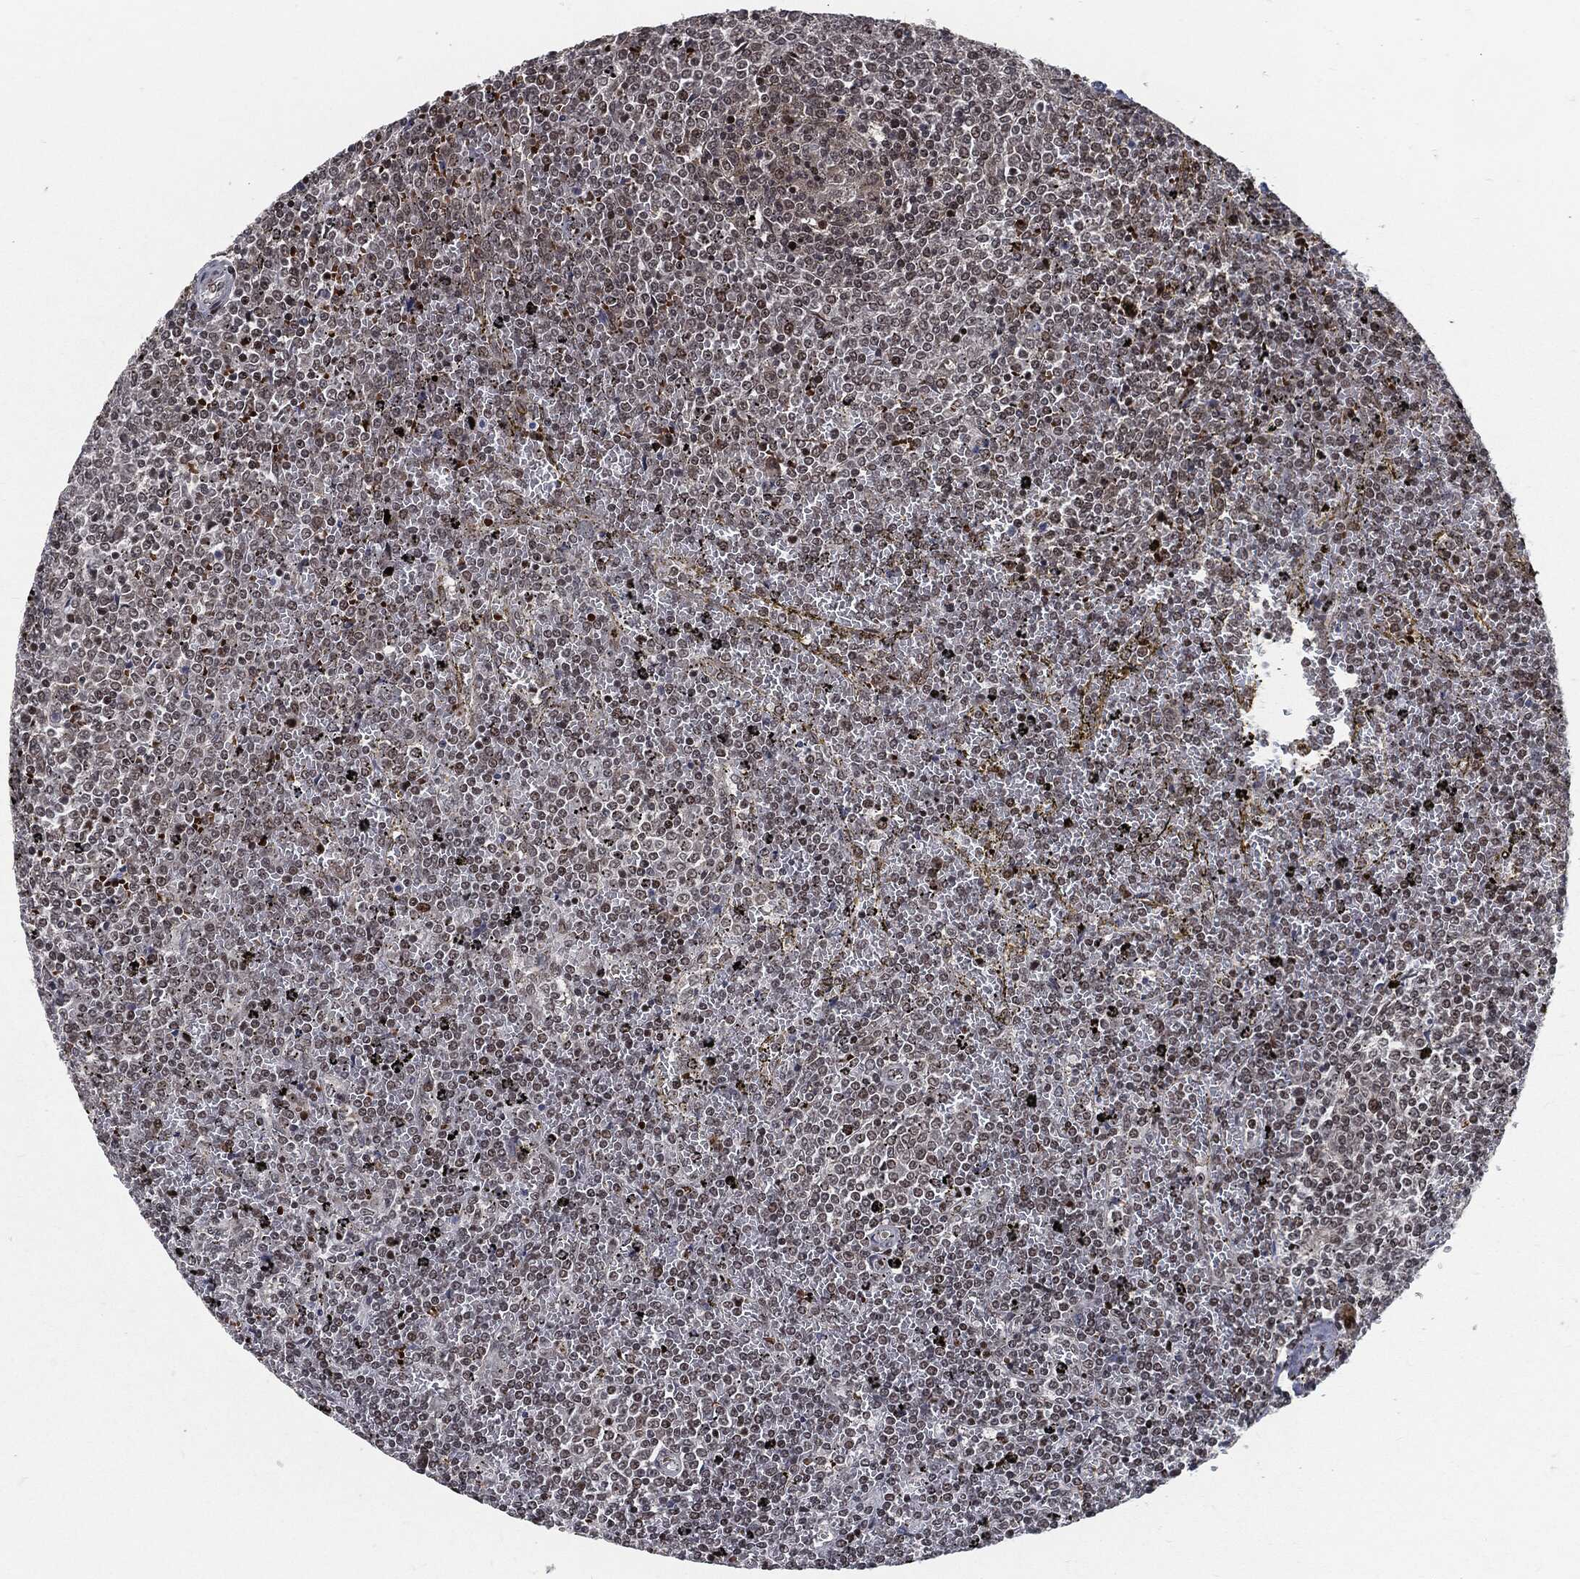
{"staining": {"intensity": "moderate", "quantity": "<25%", "location": "nuclear"}, "tissue": "lymphoma", "cell_type": "Tumor cells", "image_type": "cancer", "snomed": [{"axis": "morphology", "description": "Malignant lymphoma, non-Hodgkin's type, Low grade"}, {"axis": "topography", "description": "Spleen"}], "caption": "Moderate nuclear expression is identified in approximately <25% of tumor cells in malignant lymphoma, non-Hodgkin's type (low-grade). Using DAB (3,3'-diaminobenzidine) (brown) and hematoxylin (blue) stains, captured at high magnification using brightfield microscopy.", "gene": "ANXA1", "patient": {"sex": "female", "age": 77}}